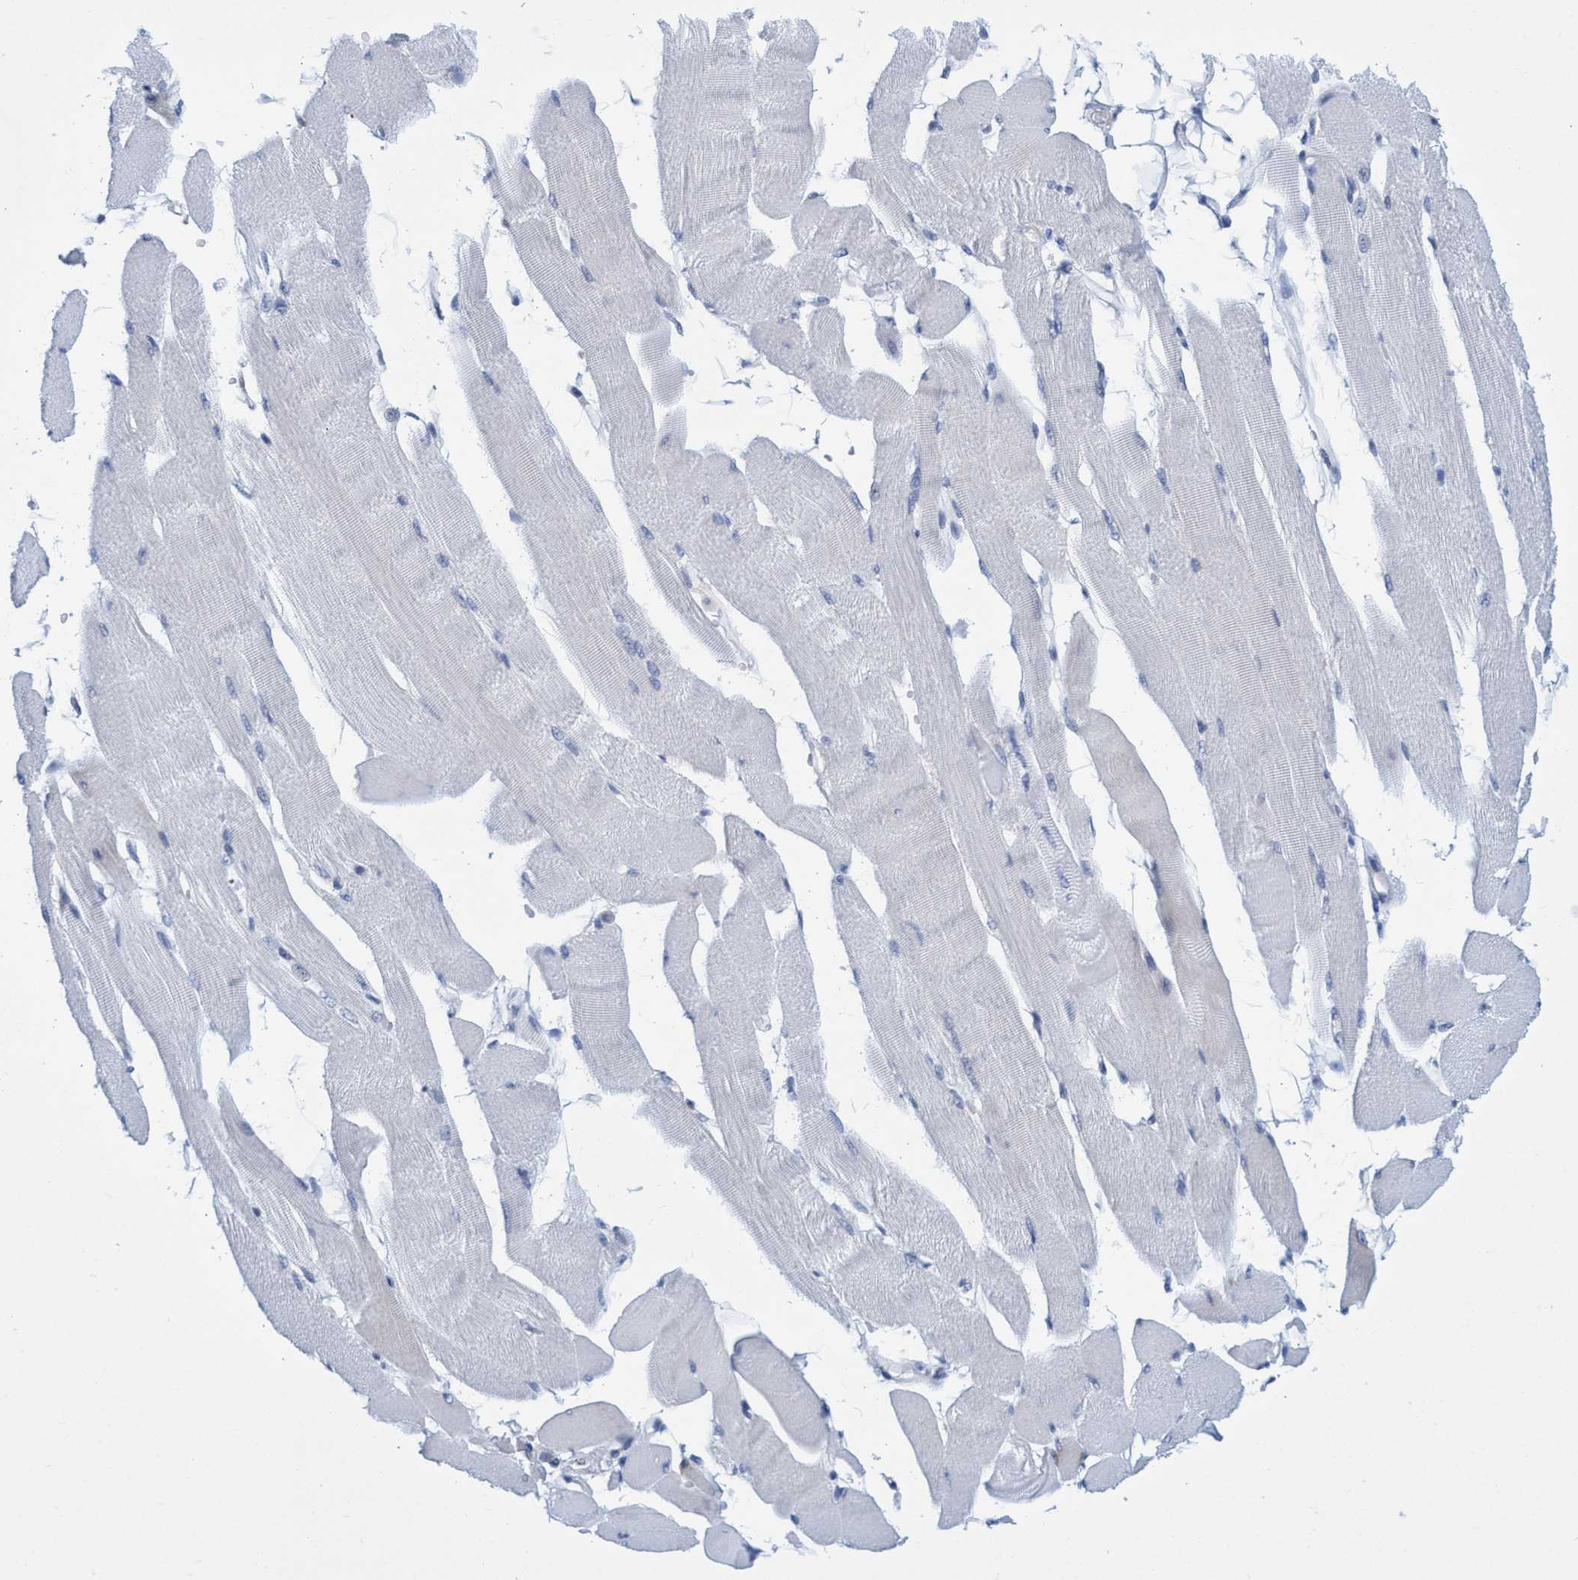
{"staining": {"intensity": "weak", "quantity": "<25%", "location": "cytoplasmic/membranous"}, "tissue": "skeletal muscle", "cell_type": "Myocytes", "image_type": "normal", "snomed": [{"axis": "morphology", "description": "Normal tissue, NOS"}, {"axis": "topography", "description": "Skeletal muscle"}, {"axis": "topography", "description": "Peripheral nerve tissue"}], "caption": "The histopathology image shows no significant positivity in myocytes of skeletal muscle. (Stains: DAB (3,3'-diaminobenzidine) IHC with hematoxylin counter stain, Microscopy: brightfield microscopy at high magnification).", "gene": "R3HCC1", "patient": {"sex": "female", "age": 84}}